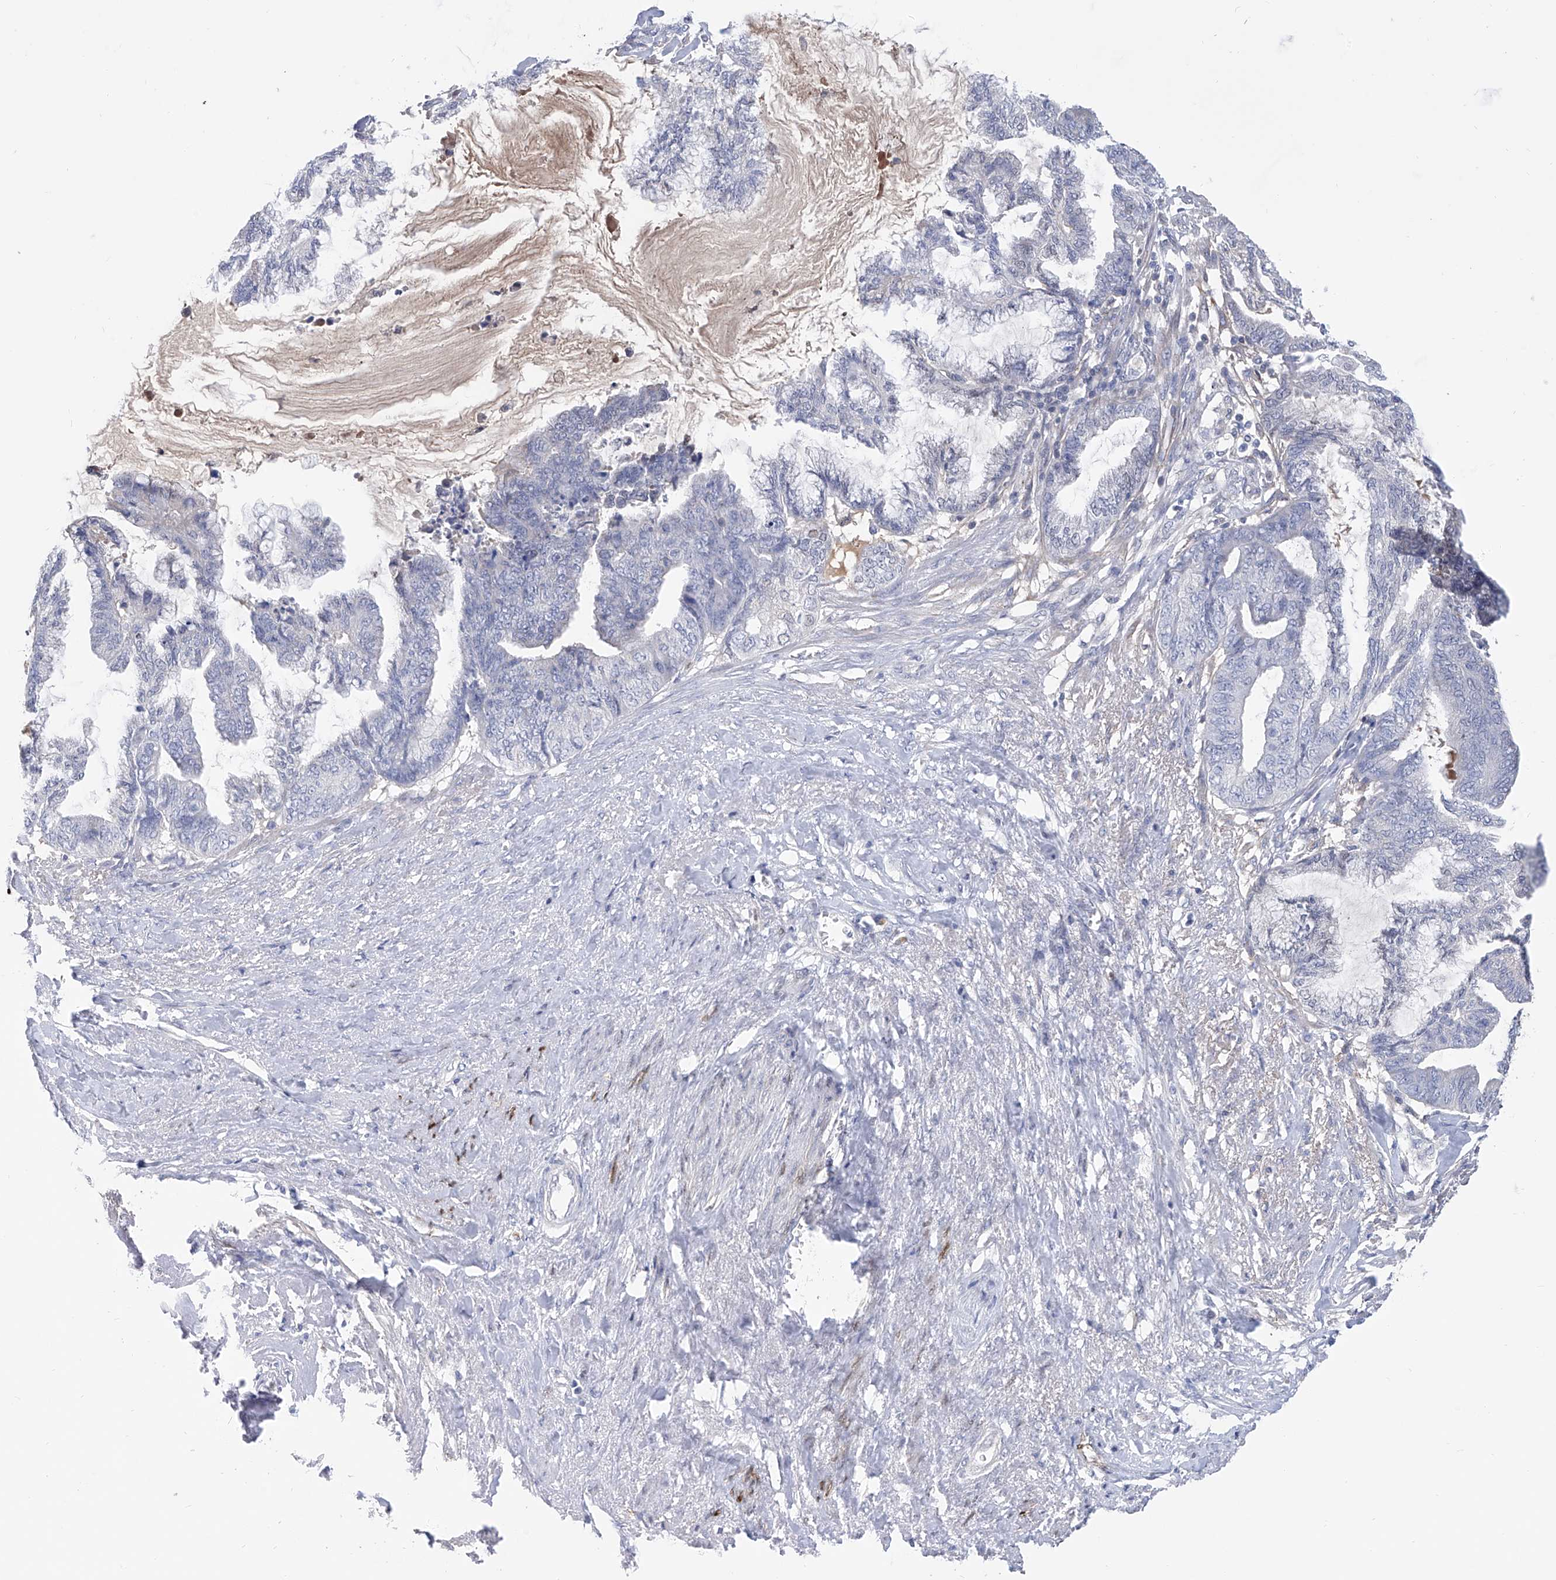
{"staining": {"intensity": "negative", "quantity": "none", "location": "none"}, "tissue": "endometrial cancer", "cell_type": "Tumor cells", "image_type": "cancer", "snomed": [{"axis": "morphology", "description": "Adenocarcinoma, NOS"}, {"axis": "topography", "description": "Endometrium"}], "caption": "An IHC histopathology image of endometrial cancer is shown. There is no staining in tumor cells of endometrial cancer.", "gene": "PHF20", "patient": {"sex": "female", "age": 86}}